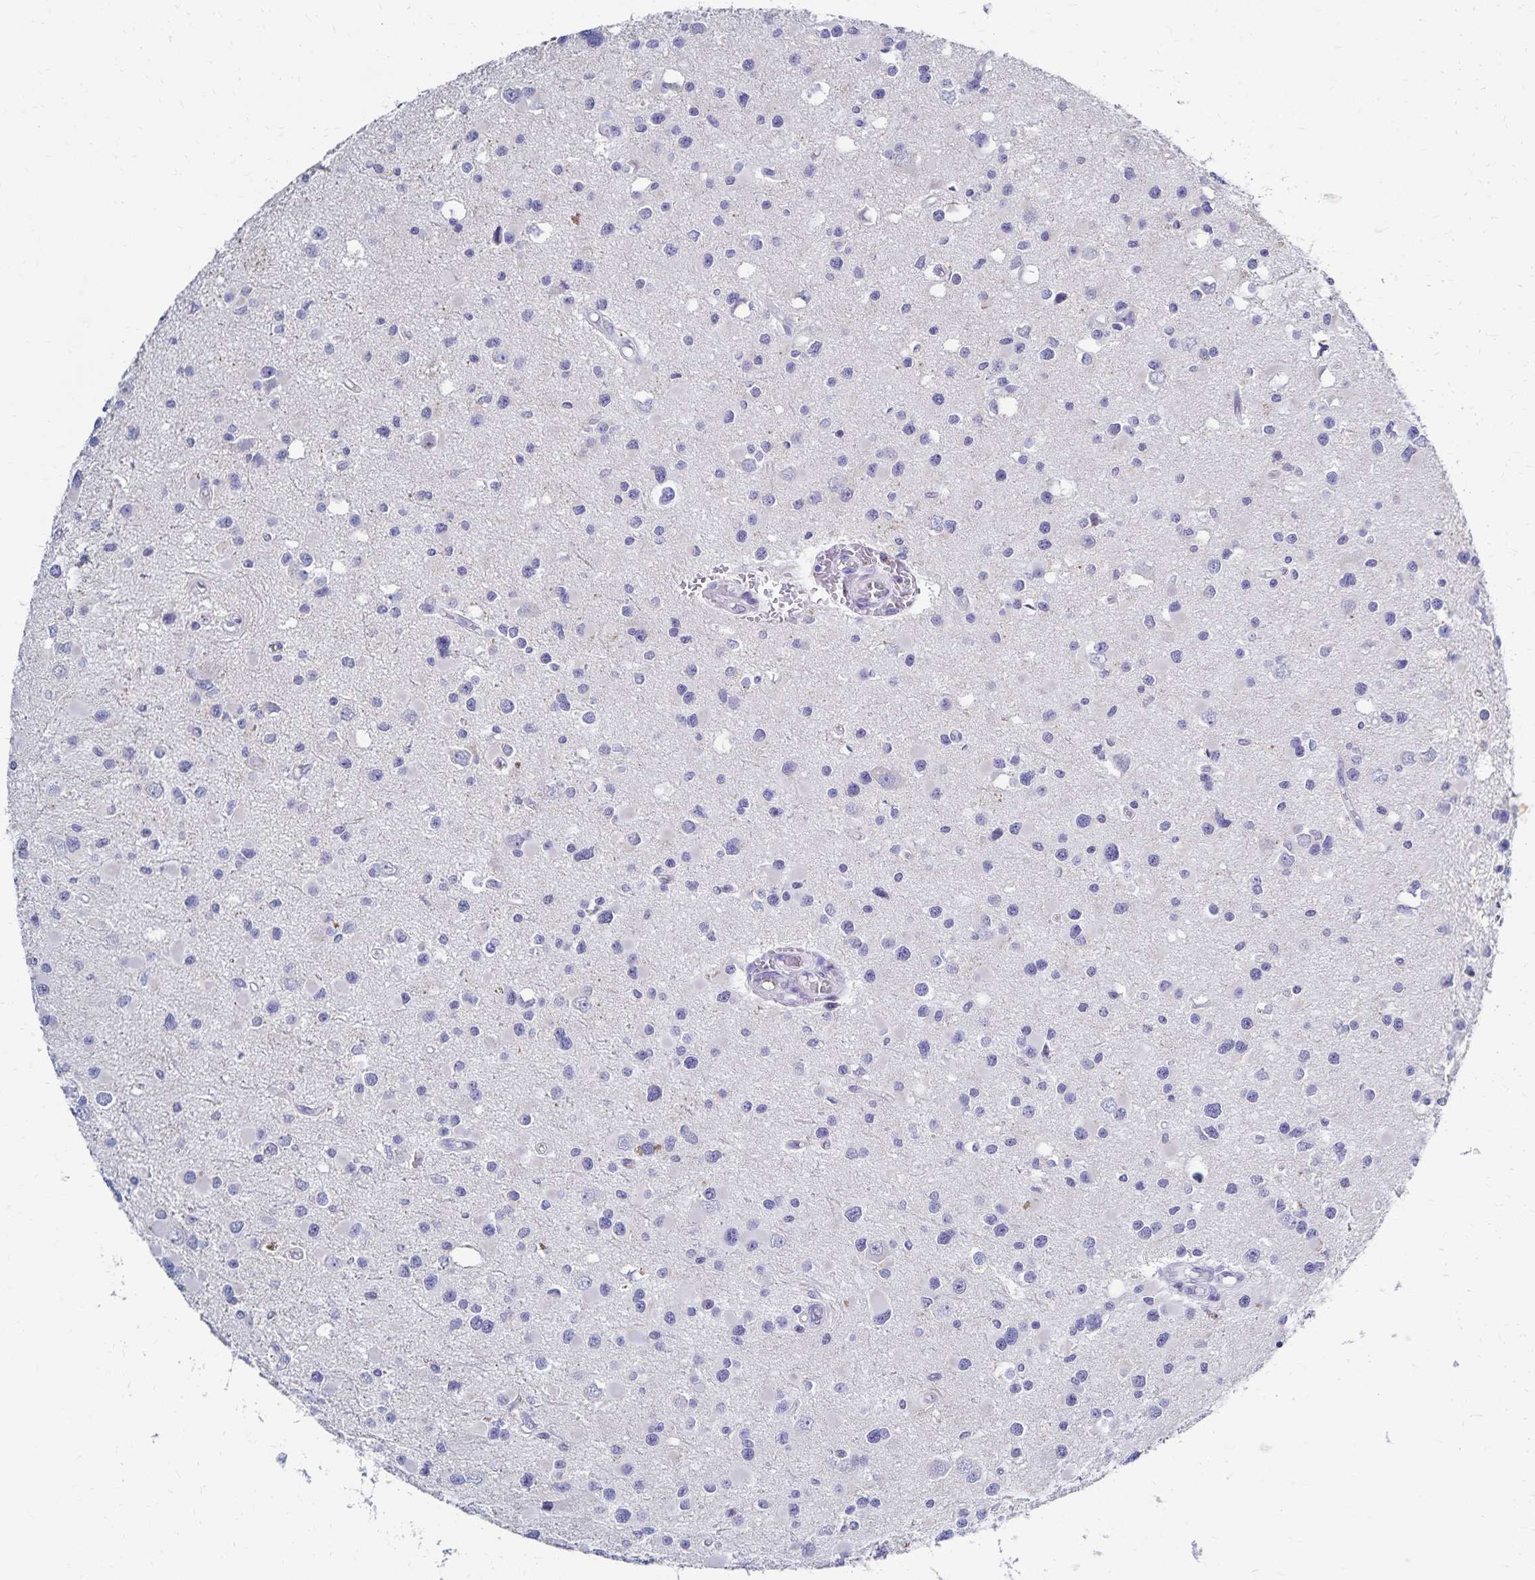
{"staining": {"intensity": "negative", "quantity": "none", "location": "none"}, "tissue": "glioma", "cell_type": "Tumor cells", "image_type": "cancer", "snomed": [{"axis": "morphology", "description": "Glioma, malignant, High grade"}, {"axis": "topography", "description": "Brain"}], "caption": "Histopathology image shows no protein staining in tumor cells of glioma tissue.", "gene": "PAX5", "patient": {"sex": "male", "age": 54}}